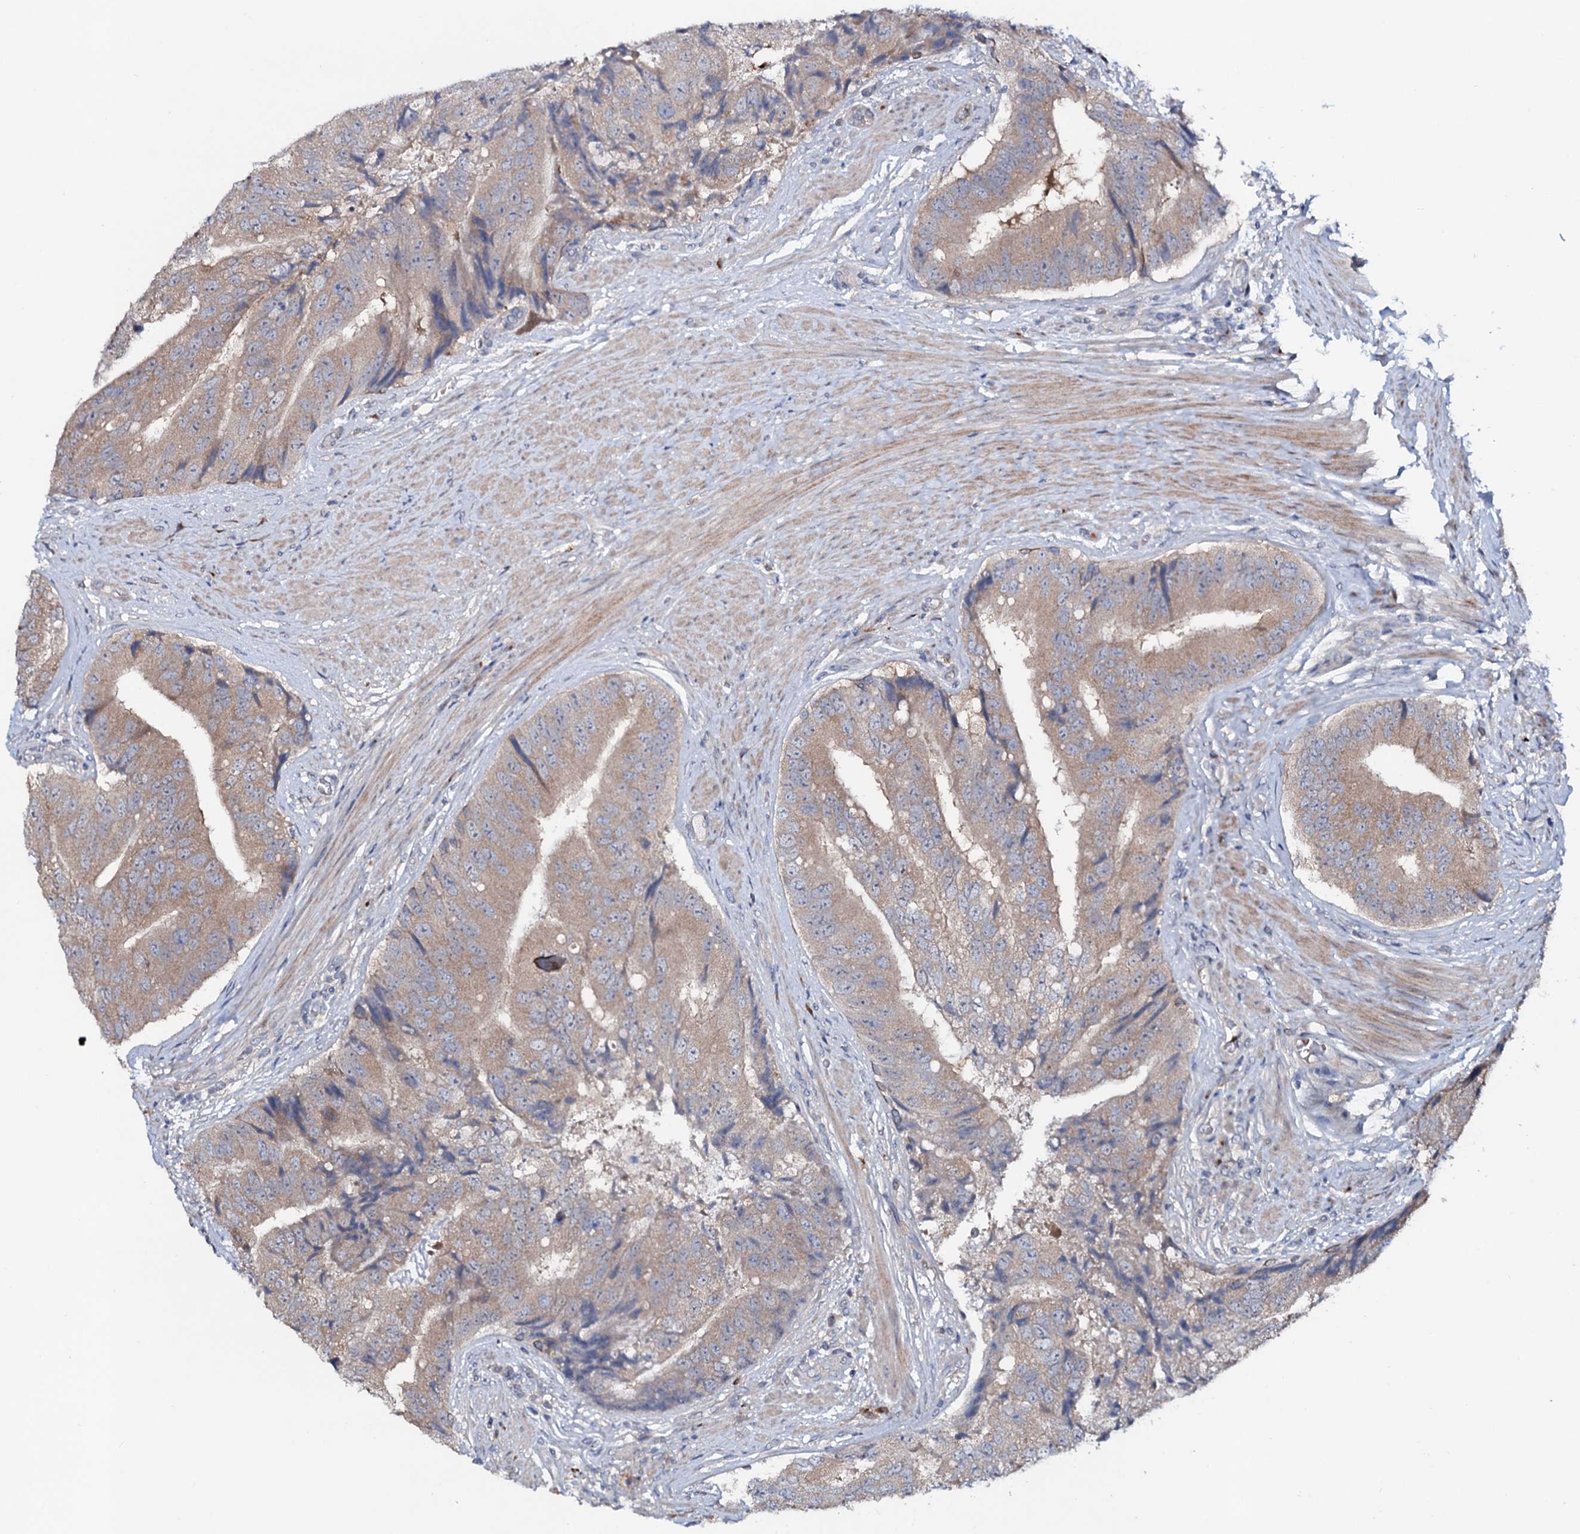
{"staining": {"intensity": "weak", "quantity": ">75%", "location": "cytoplasmic/membranous"}, "tissue": "prostate cancer", "cell_type": "Tumor cells", "image_type": "cancer", "snomed": [{"axis": "morphology", "description": "Adenocarcinoma, High grade"}, {"axis": "topography", "description": "Prostate"}], "caption": "Immunohistochemical staining of prostate high-grade adenocarcinoma reveals low levels of weak cytoplasmic/membranous protein expression in approximately >75% of tumor cells.", "gene": "COG6", "patient": {"sex": "male", "age": 70}}